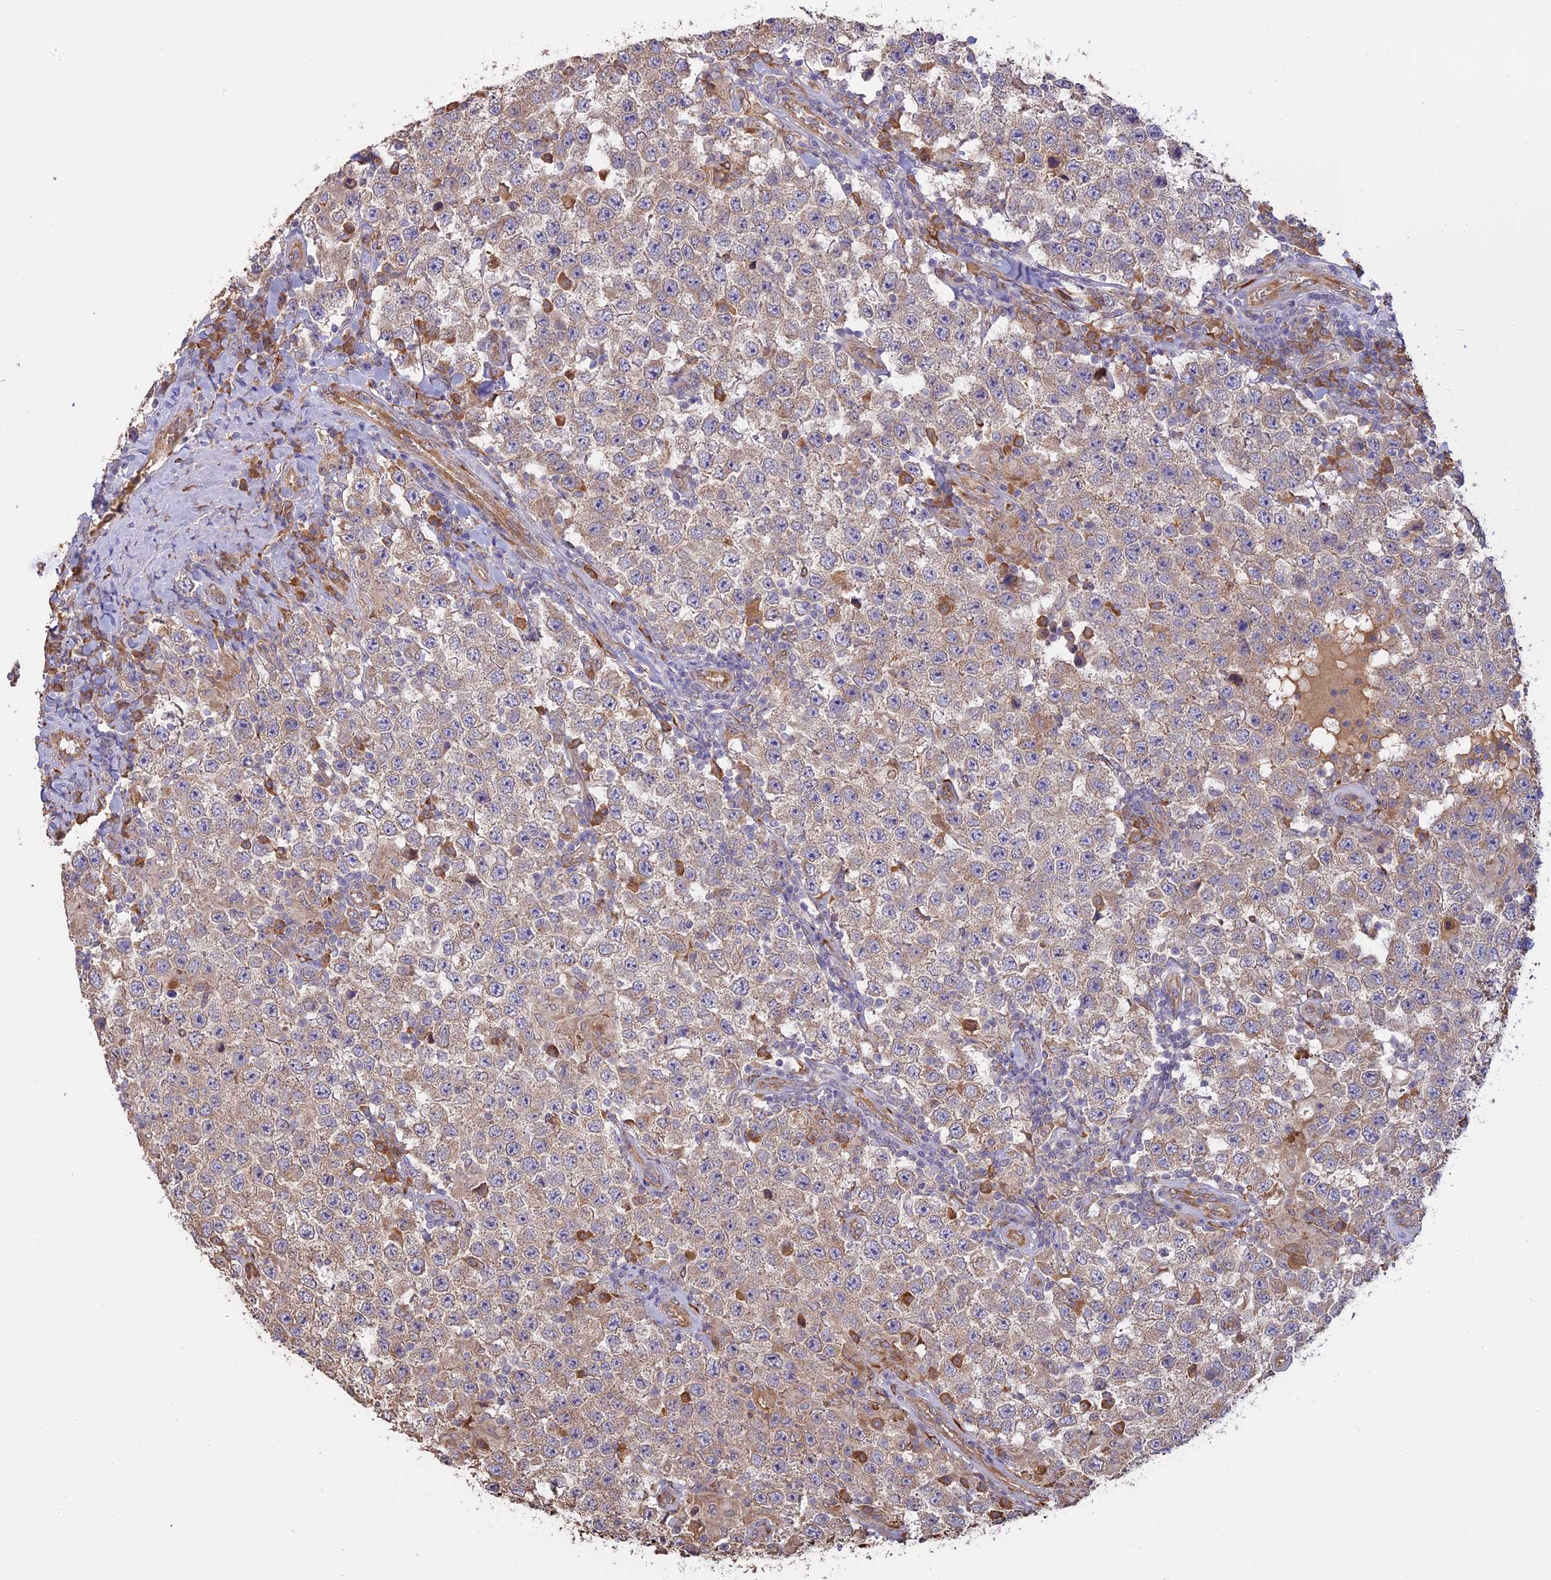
{"staining": {"intensity": "weak", "quantity": "25%-75%", "location": "cytoplasmic/membranous"}, "tissue": "testis cancer", "cell_type": "Tumor cells", "image_type": "cancer", "snomed": [{"axis": "morphology", "description": "Normal tissue, NOS"}, {"axis": "morphology", "description": "Urothelial carcinoma, High grade"}, {"axis": "morphology", "description": "Seminoma, NOS"}, {"axis": "morphology", "description": "Carcinoma, Embryonal, NOS"}, {"axis": "topography", "description": "Urinary bladder"}, {"axis": "topography", "description": "Testis"}], "caption": "The micrograph shows a brown stain indicating the presence of a protein in the cytoplasmic/membranous of tumor cells in testis cancer.", "gene": "PPIC", "patient": {"sex": "male", "age": 41}}